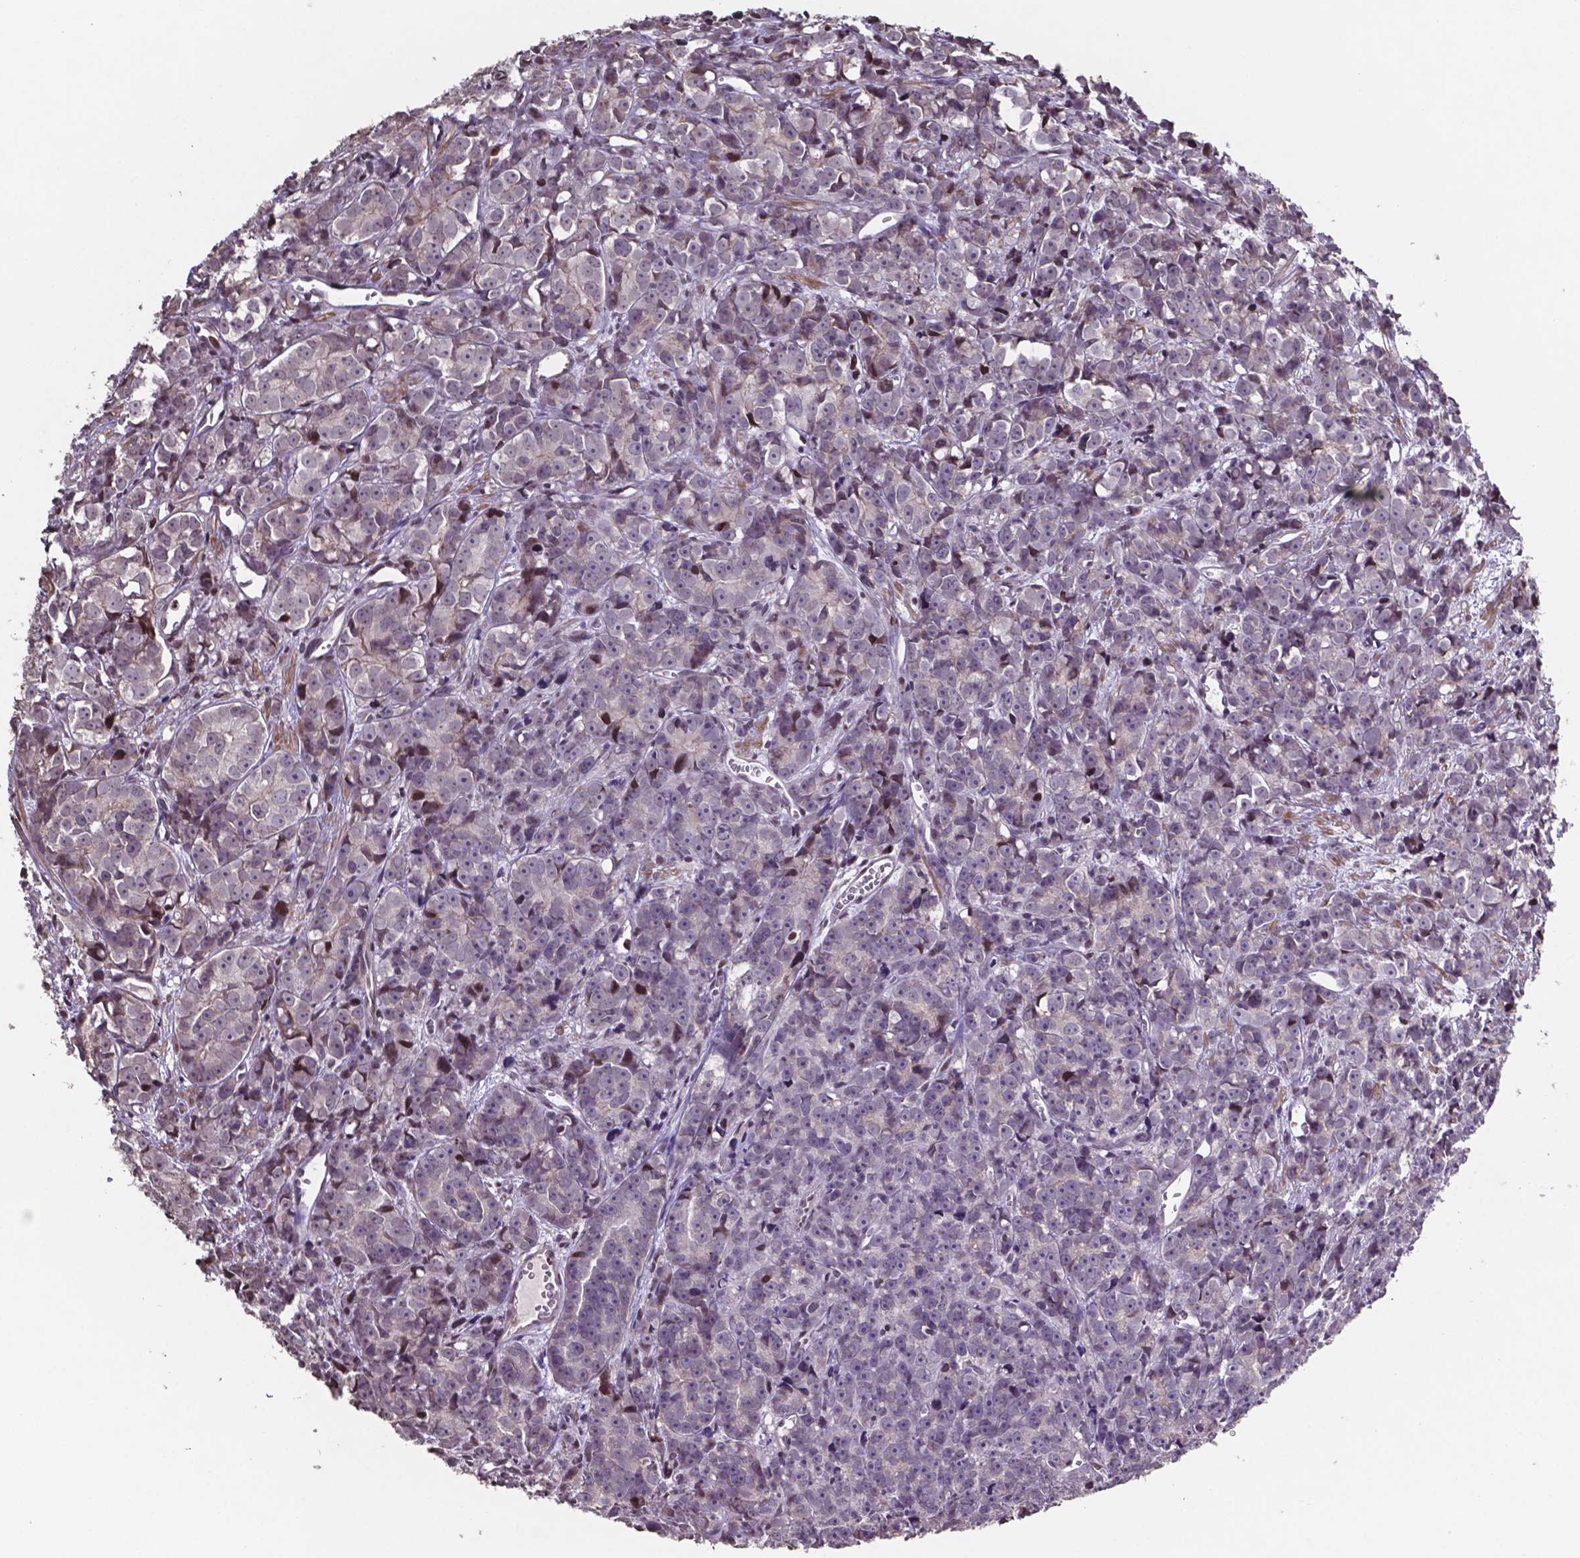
{"staining": {"intensity": "weak", "quantity": "<25%", "location": "nuclear"}, "tissue": "prostate cancer", "cell_type": "Tumor cells", "image_type": "cancer", "snomed": [{"axis": "morphology", "description": "Adenocarcinoma, High grade"}, {"axis": "topography", "description": "Prostate"}], "caption": "Tumor cells are negative for brown protein staining in adenocarcinoma (high-grade) (prostate).", "gene": "MLC1", "patient": {"sex": "male", "age": 77}}